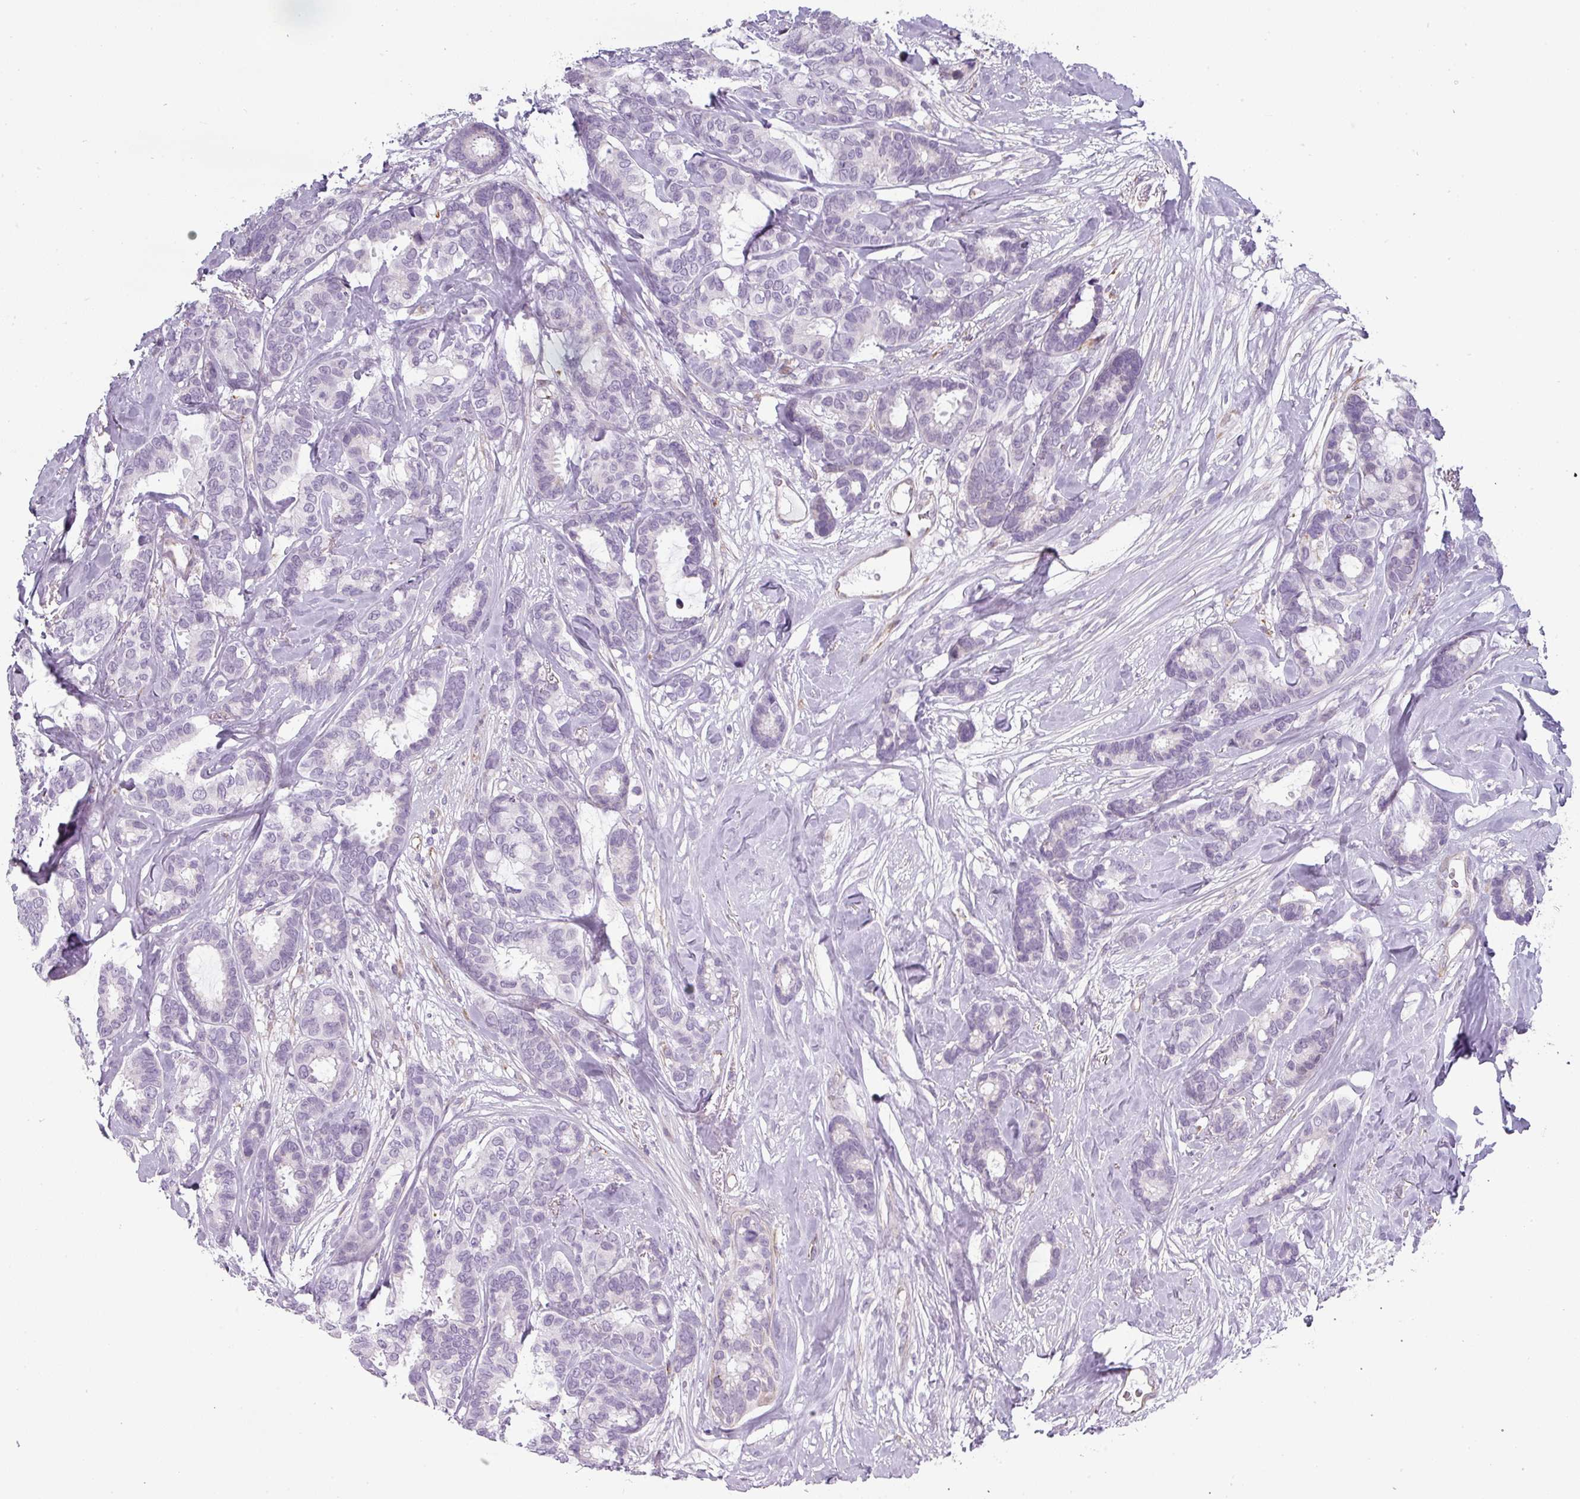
{"staining": {"intensity": "negative", "quantity": "none", "location": "none"}, "tissue": "breast cancer", "cell_type": "Tumor cells", "image_type": "cancer", "snomed": [{"axis": "morphology", "description": "Duct carcinoma"}, {"axis": "topography", "description": "Breast"}], "caption": "Immunohistochemical staining of breast cancer displays no significant staining in tumor cells.", "gene": "CHRDL1", "patient": {"sex": "female", "age": 87}}